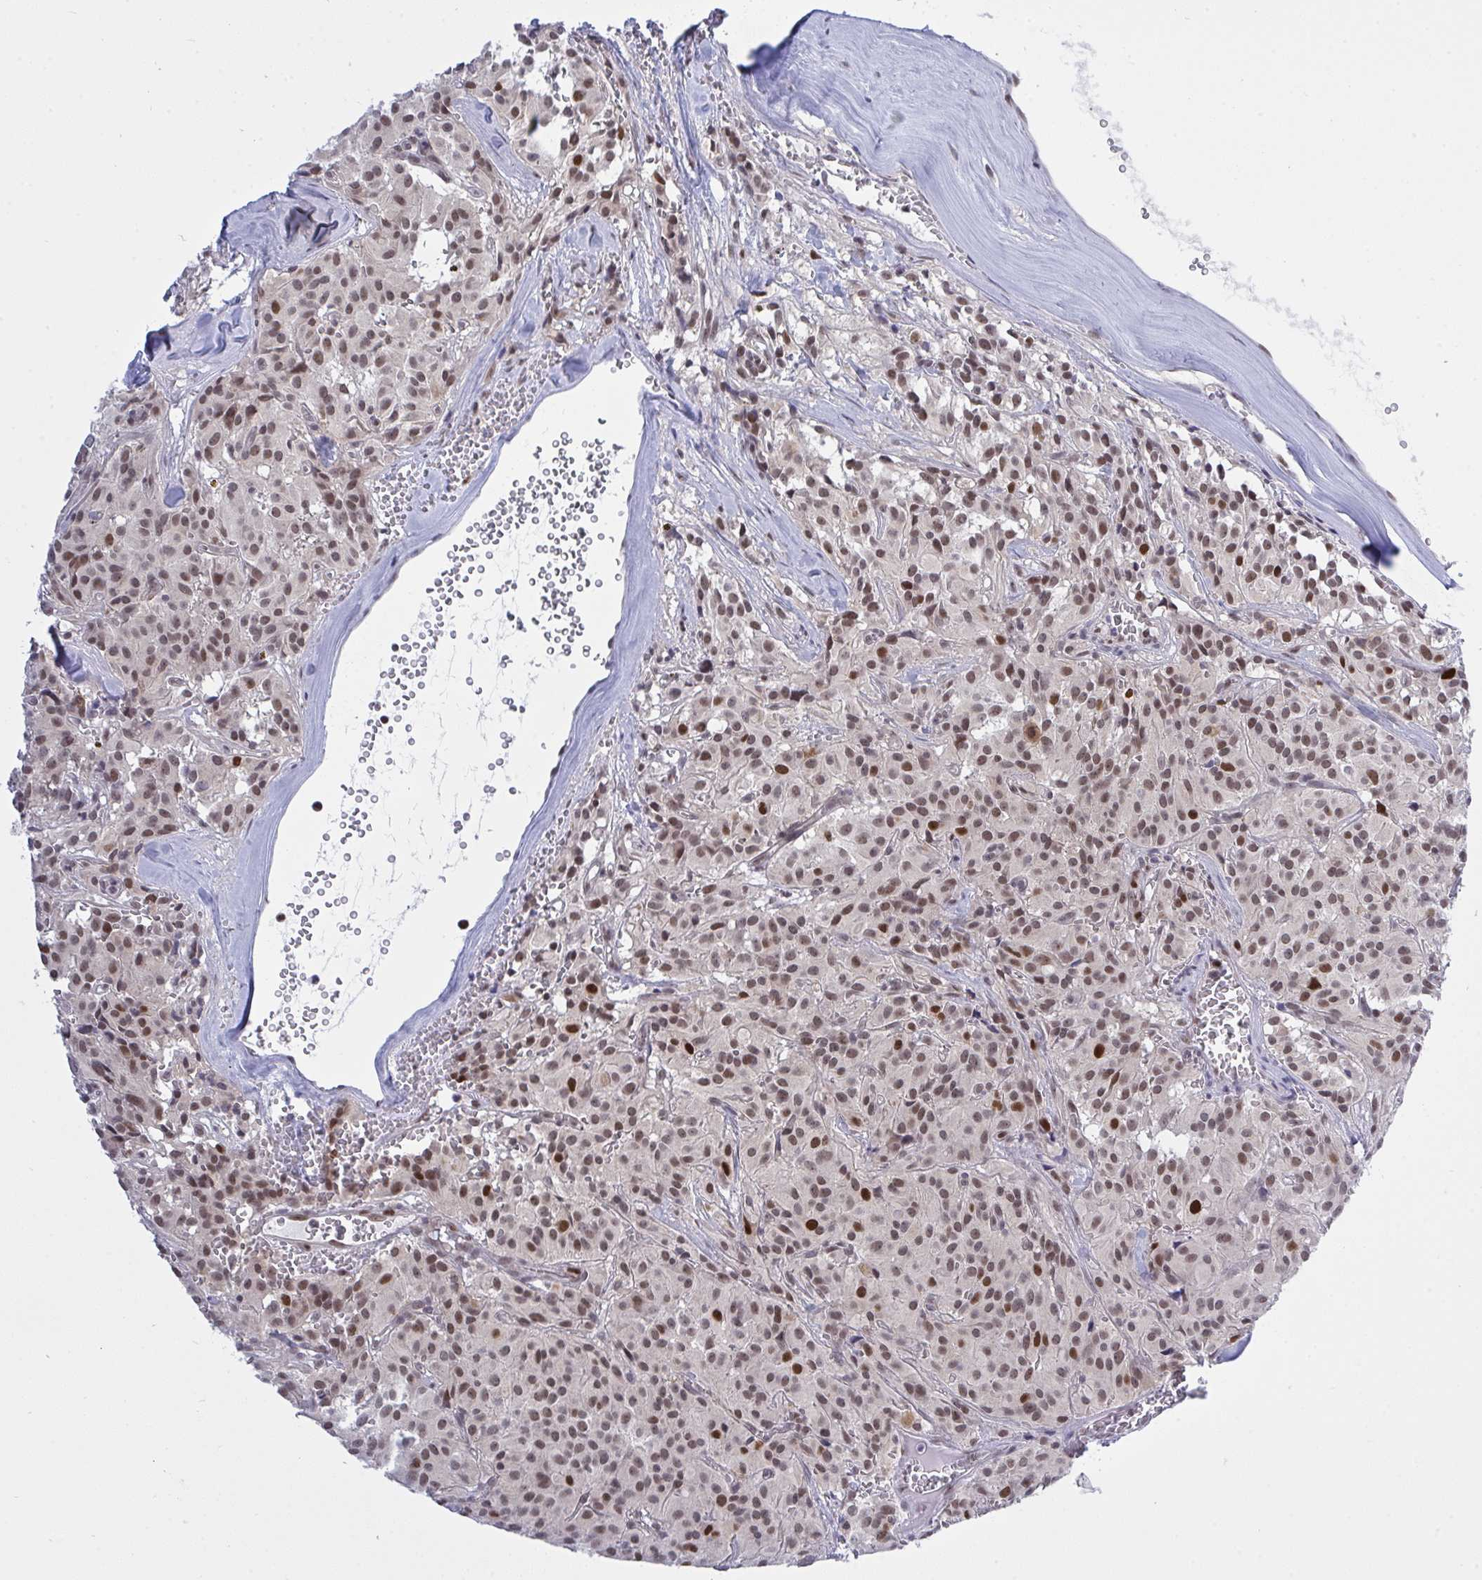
{"staining": {"intensity": "moderate", "quantity": "25%-75%", "location": "nuclear"}, "tissue": "glioma", "cell_type": "Tumor cells", "image_type": "cancer", "snomed": [{"axis": "morphology", "description": "Glioma, malignant, Low grade"}, {"axis": "topography", "description": "Brain"}], "caption": "Protein staining reveals moderate nuclear staining in approximately 25%-75% of tumor cells in malignant glioma (low-grade).", "gene": "RFC4", "patient": {"sex": "male", "age": 42}}